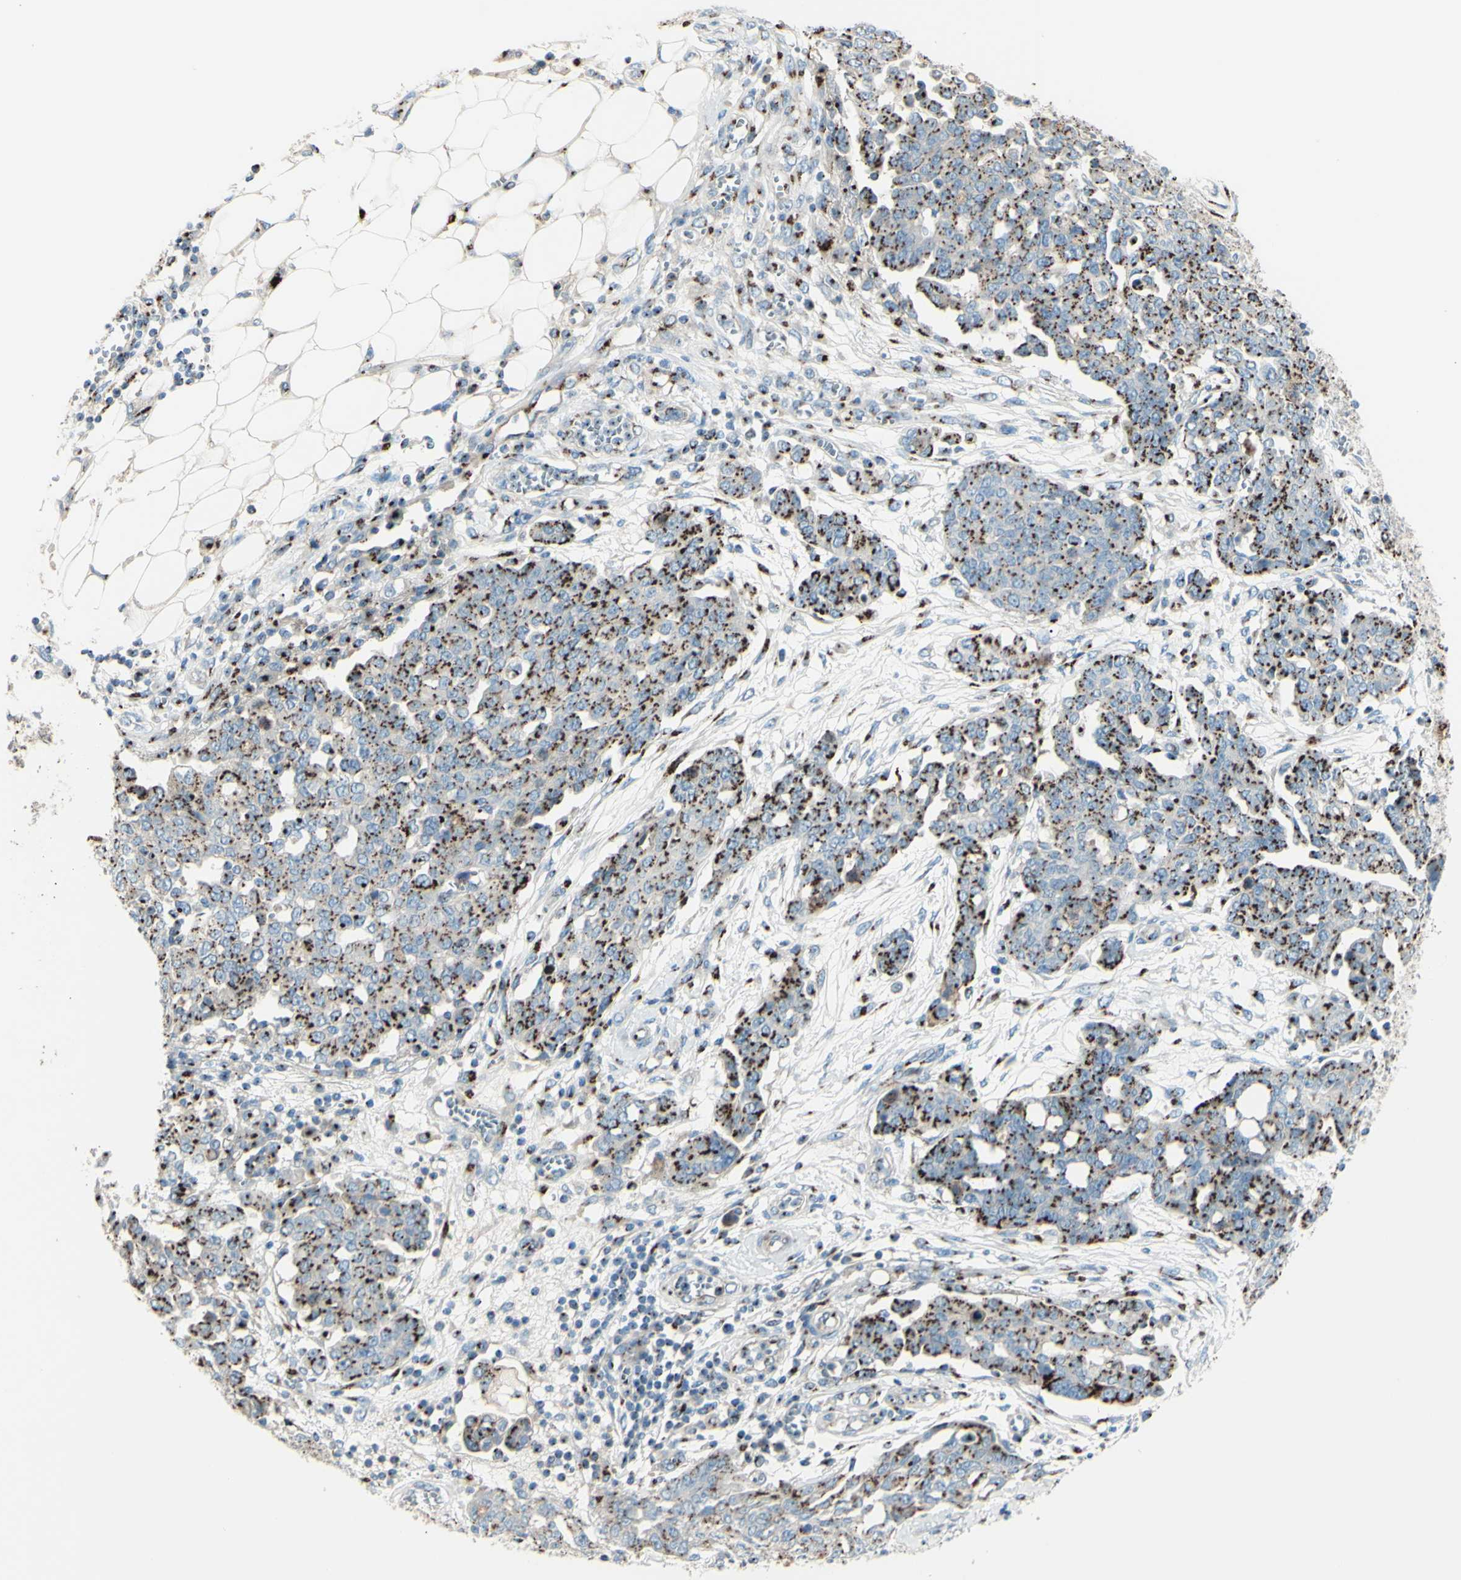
{"staining": {"intensity": "strong", "quantity": ">75%", "location": "cytoplasmic/membranous"}, "tissue": "ovarian cancer", "cell_type": "Tumor cells", "image_type": "cancer", "snomed": [{"axis": "morphology", "description": "Cystadenocarcinoma, serous, NOS"}, {"axis": "topography", "description": "Soft tissue"}, {"axis": "topography", "description": "Ovary"}], "caption": "High-magnification brightfield microscopy of ovarian serous cystadenocarcinoma stained with DAB (3,3'-diaminobenzidine) (brown) and counterstained with hematoxylin (blue). tumor cells exhibit strong cytoplasmic/membranous expression is seen in approximately>75% of cells. The protein is shown in brown color, while the nuclei are stained blue.", "gene": "B4GALT1", "patient": {"sex": "female", "age": 57}}